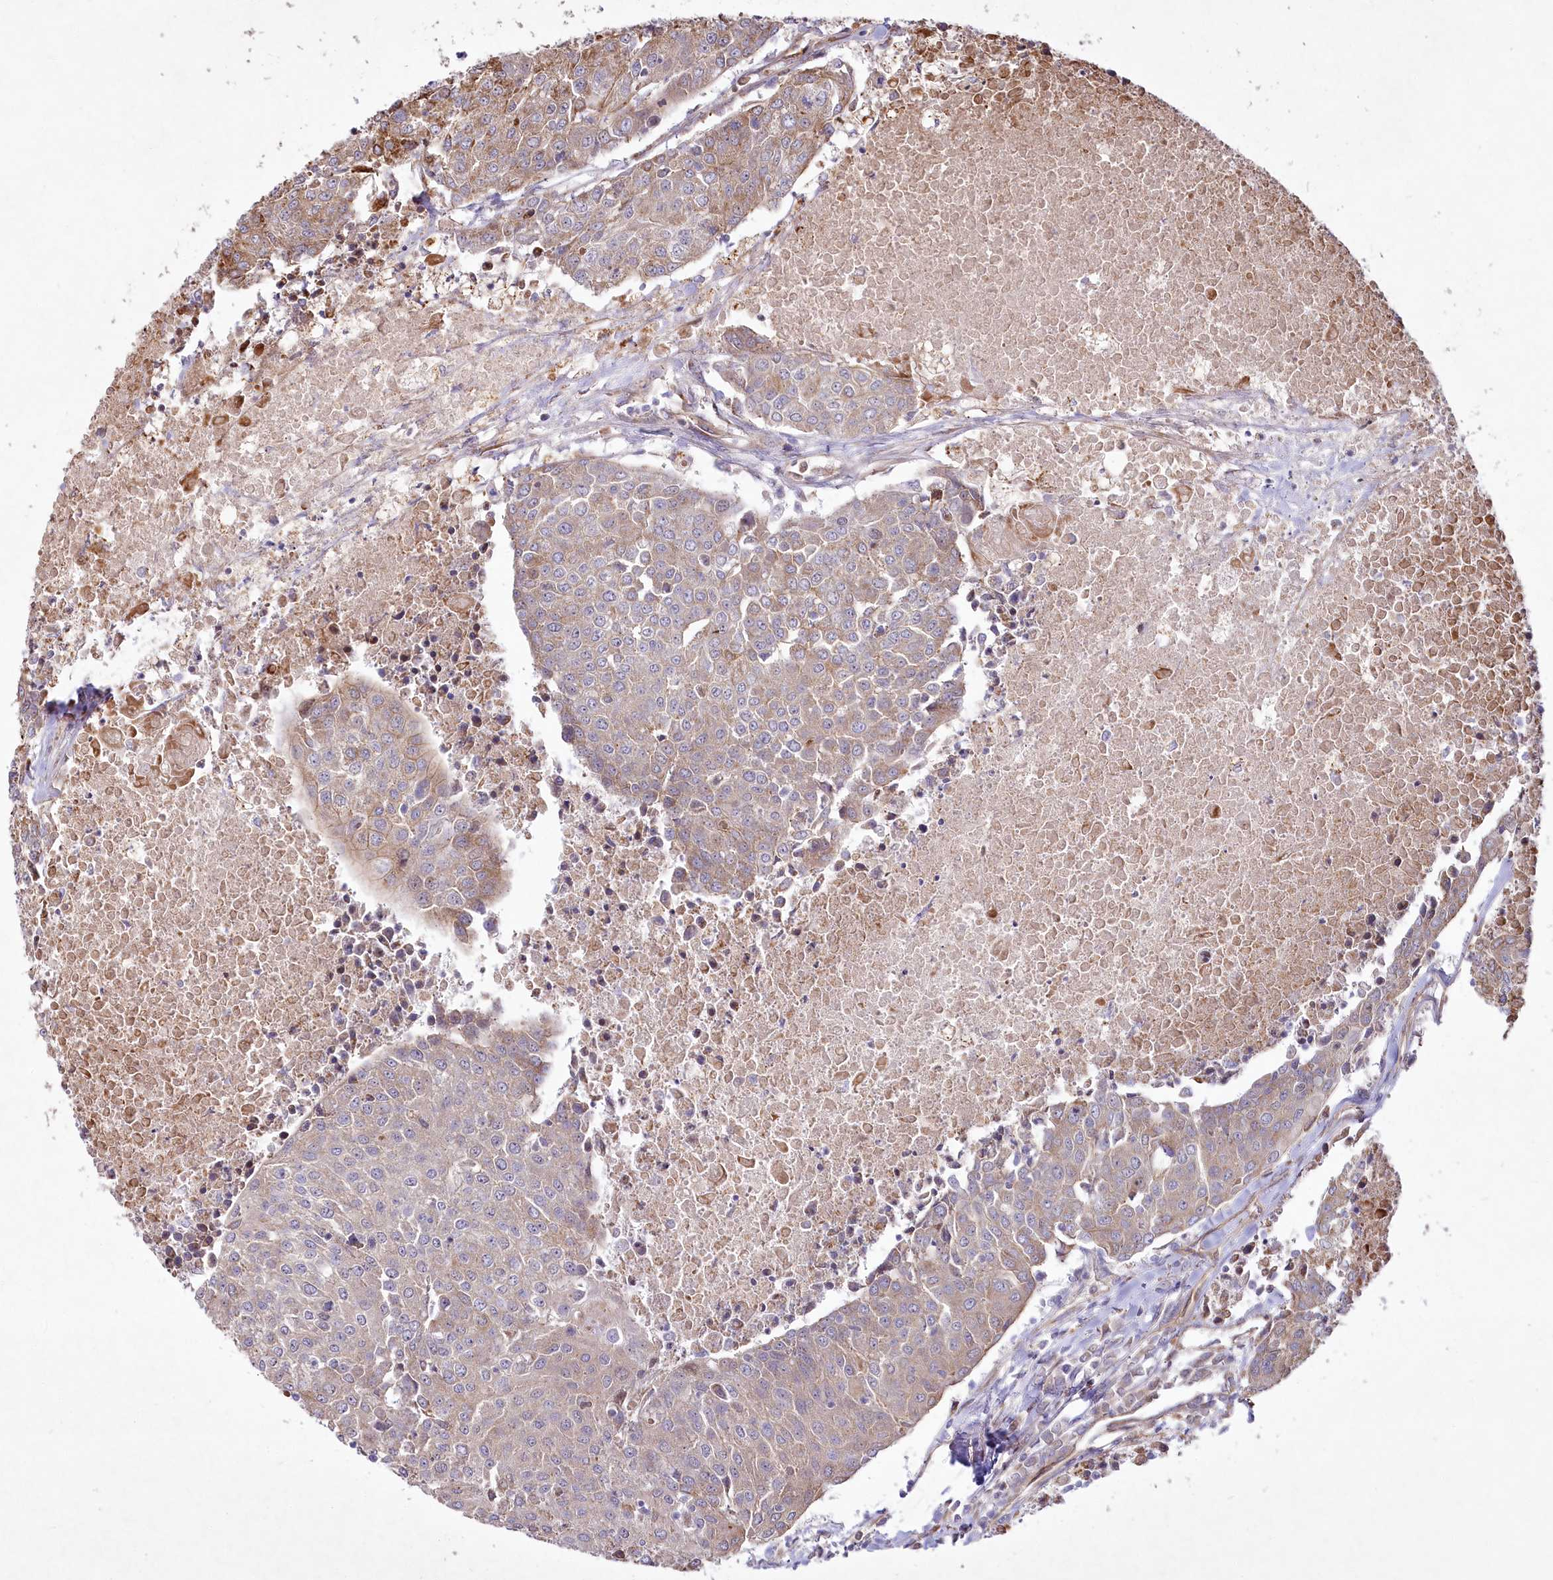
{"staining": {"intensity": "moderate", "quantity": "<25%", "location": "cytoplasmic/membranous"}, "tissue": "urothelial cancer", "cell_type": "Tumor cells", "image_type": "cancer", "snomed": [{"axis": "morphology", "description": "Urothelial carcinoma, High grade"}, {"axis": "topography", "description": "Urinary bladder"}], "caption": "This is a photomicrograph of immunohistochemistry (IHC) staining of urothelial cancer, which shows moderate staining in the cytoplasmic/membranous of tumor cells.", "gene": "PSTK", "patient": {"sex": "female", "age": 85}}